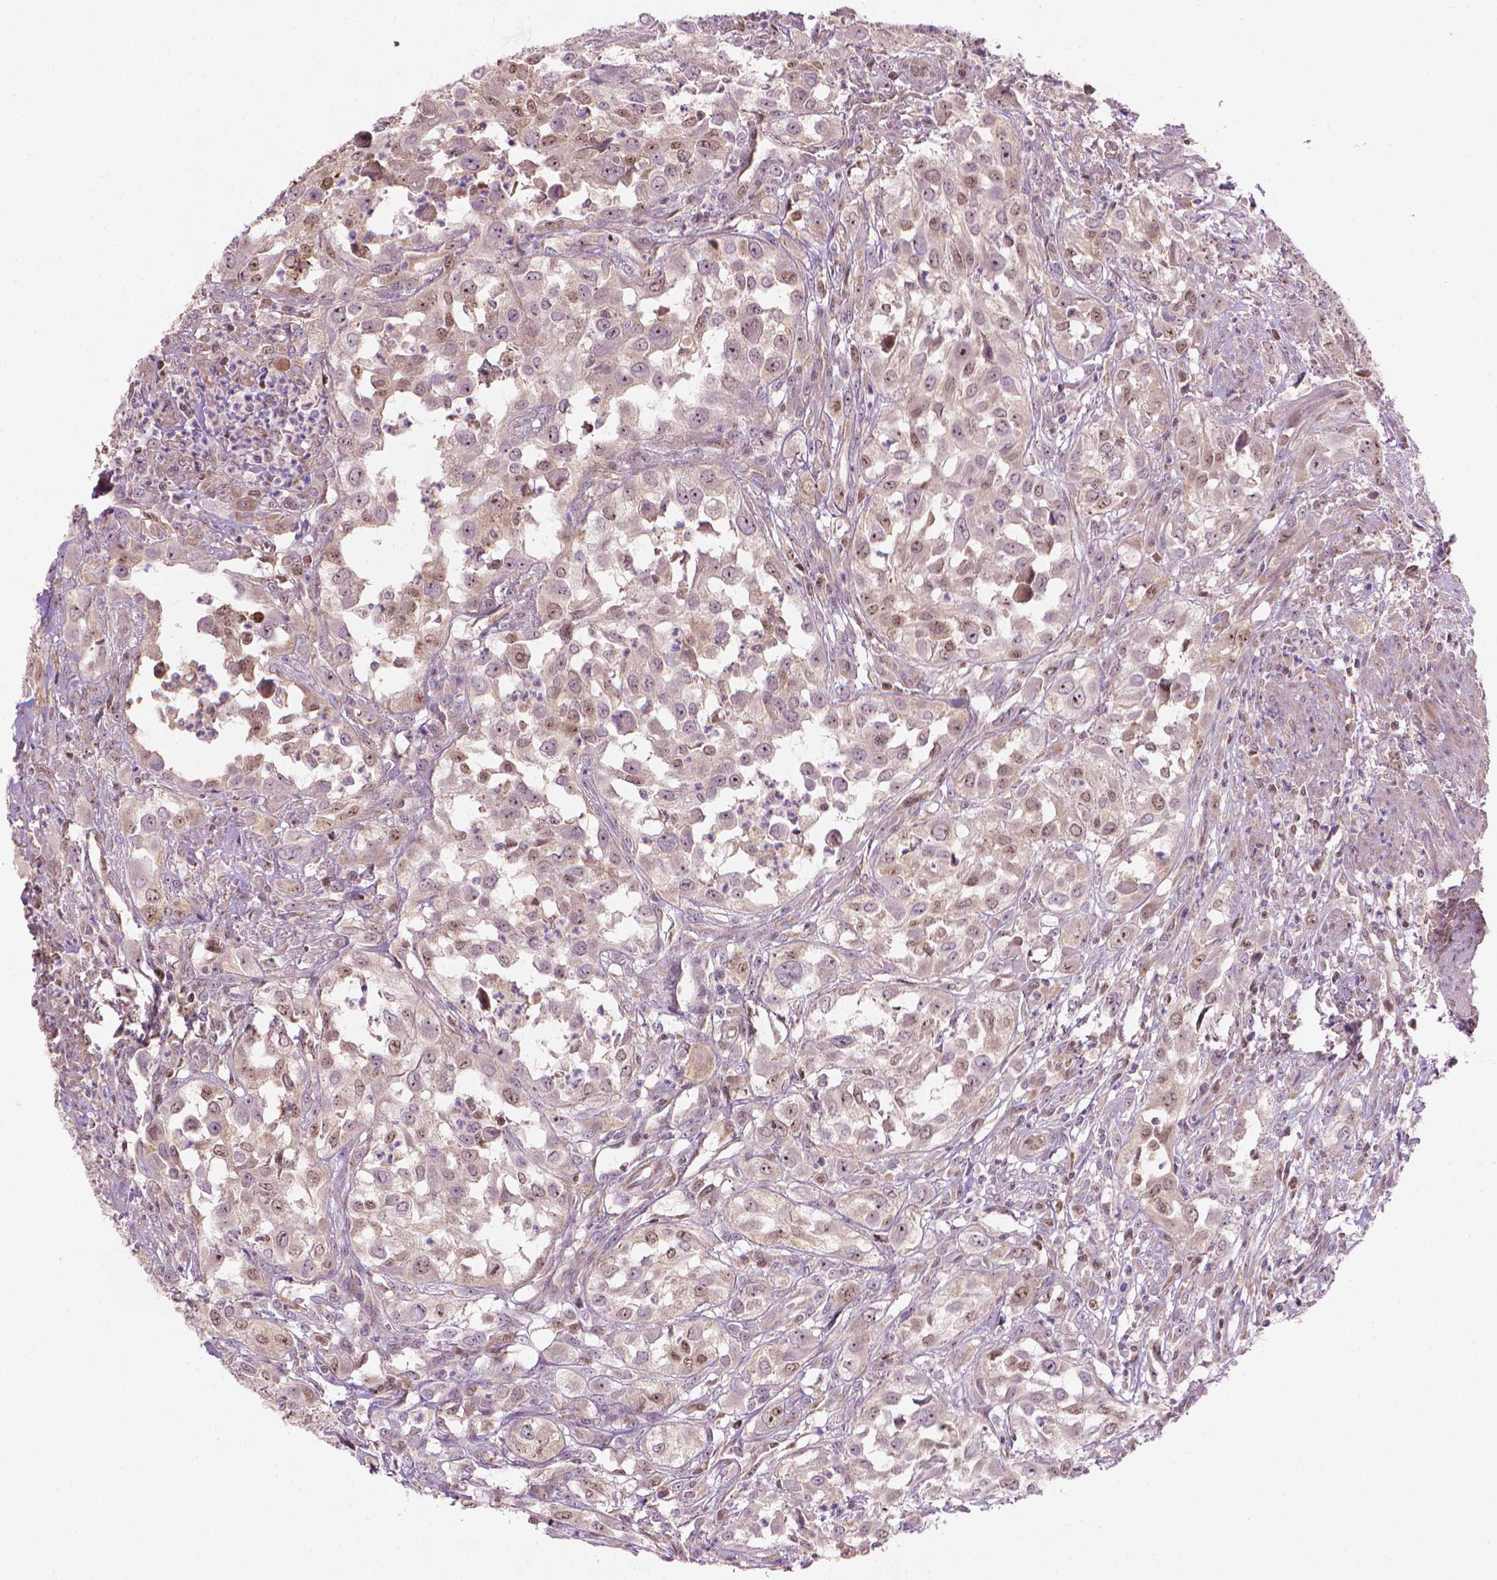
{"staining": {"intensity": "moderate", "quantity": "25%-75%", "location": "nuclear"}, "tissue": "urothelial cancer", "cell_type": "Tumor cells", "image_type": "cancer", "snomed": [{"axis": "morphology", "description": "Urothelial carcinoma, High grade"}, {"axis": "topography", "description": "Urinary bladder"}], "caption": "A high-resolution micrograph shows immunohistochemistry (IHC) staining of high-grade urothelial carcinoma, which shows moderate nuclear positivity in approximately 25%-75% of tumor cells.", "gene": "SMC2", "patient": {"sex": "male", "age": 67}}